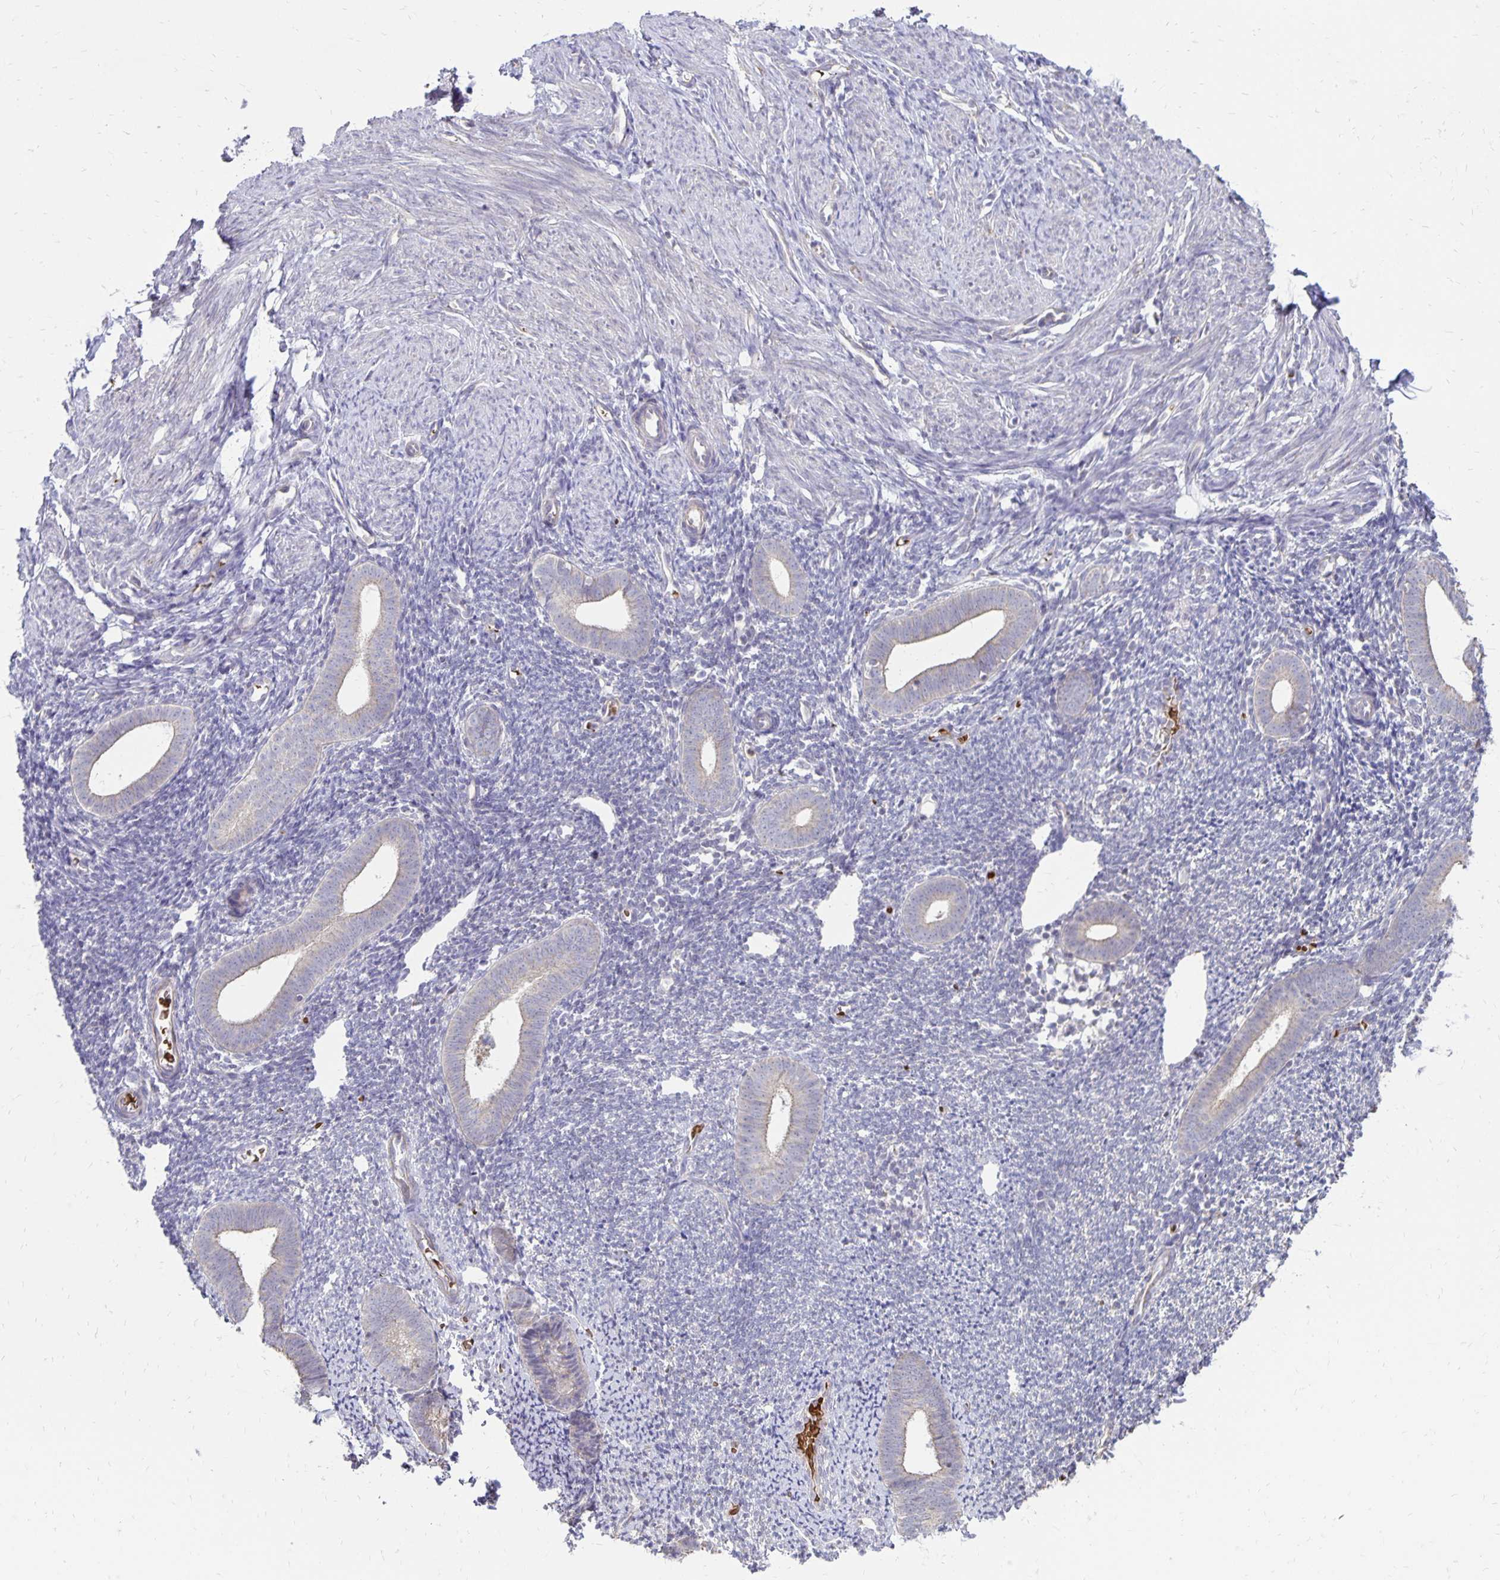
{"staining": {"intensity": "negative", "quantity": "none", "location": "none"}, "tissue": "endometrium", "cell_type": "Cells in endometrial stroma", "image_type": "normal", "snomed": [{"axis": "morphology", "description": "Normal tissue, NOS"}, {"axis": "topography", "description": "Endometrium"}], "caption": "Immunohistochemical staining of benign human endometrium reveals no significant staining in cells in endometrial stroma.", "gene": "FN3K", "patient": {"sex": "female", "age": 39}}